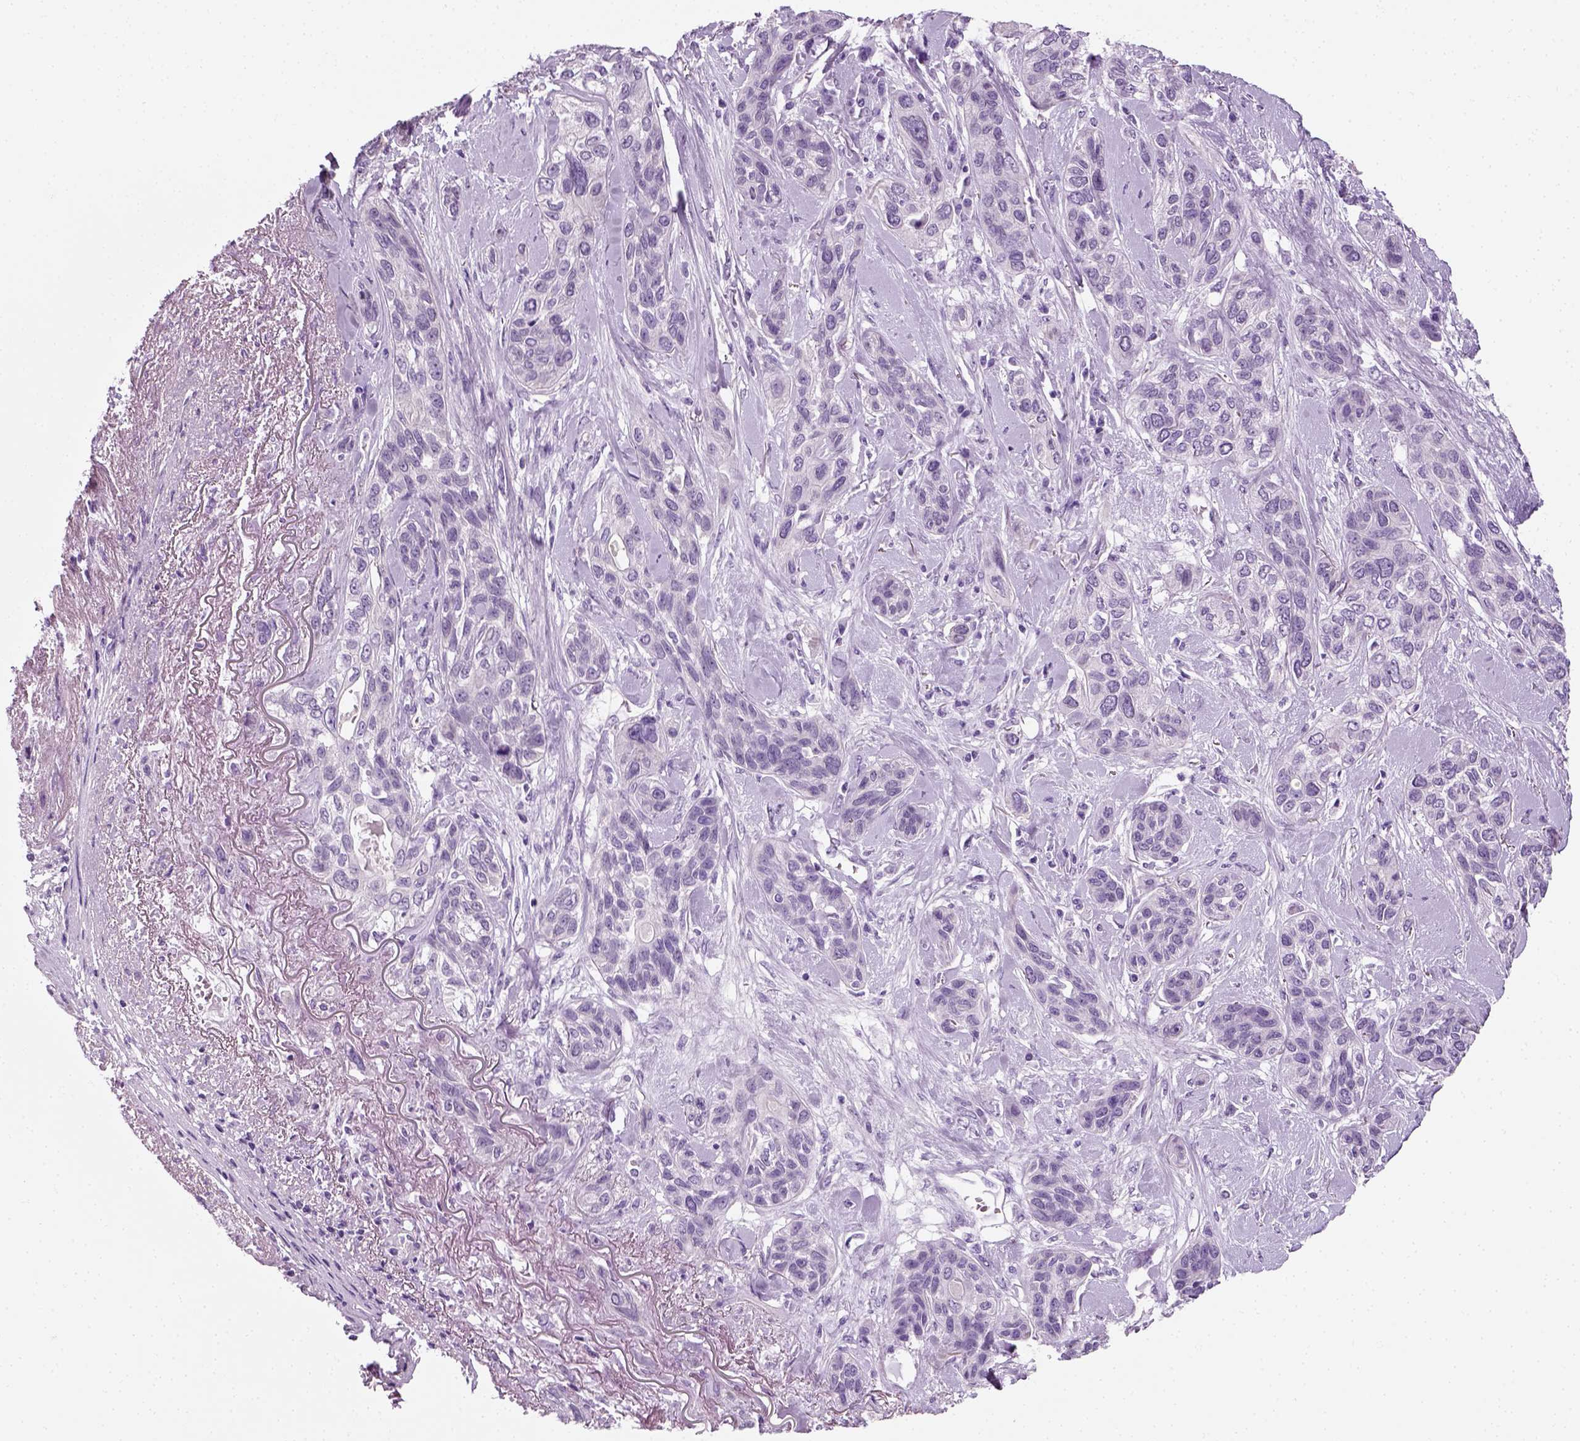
{"staining": {"intensity": "negative", "quantity": "none", "location": "none"}, "tissue": "lung cancer", "cell_type": "Tumor cells", "image_type": "cancer", "snomed": [{"axis": "morphology", "description": "Squamous cell carcinoma, NOS"}, {"axis": "topography", "description": "Lung"}], "caption": "IHC histopathology image of neoplastic tissue: squamous cell carcinoma (lung) stained with DAB reveals no significant protein staining in tumor cells.", "gene": "SPATA31E1", "patient": {"sex": "female", "age": 70}}